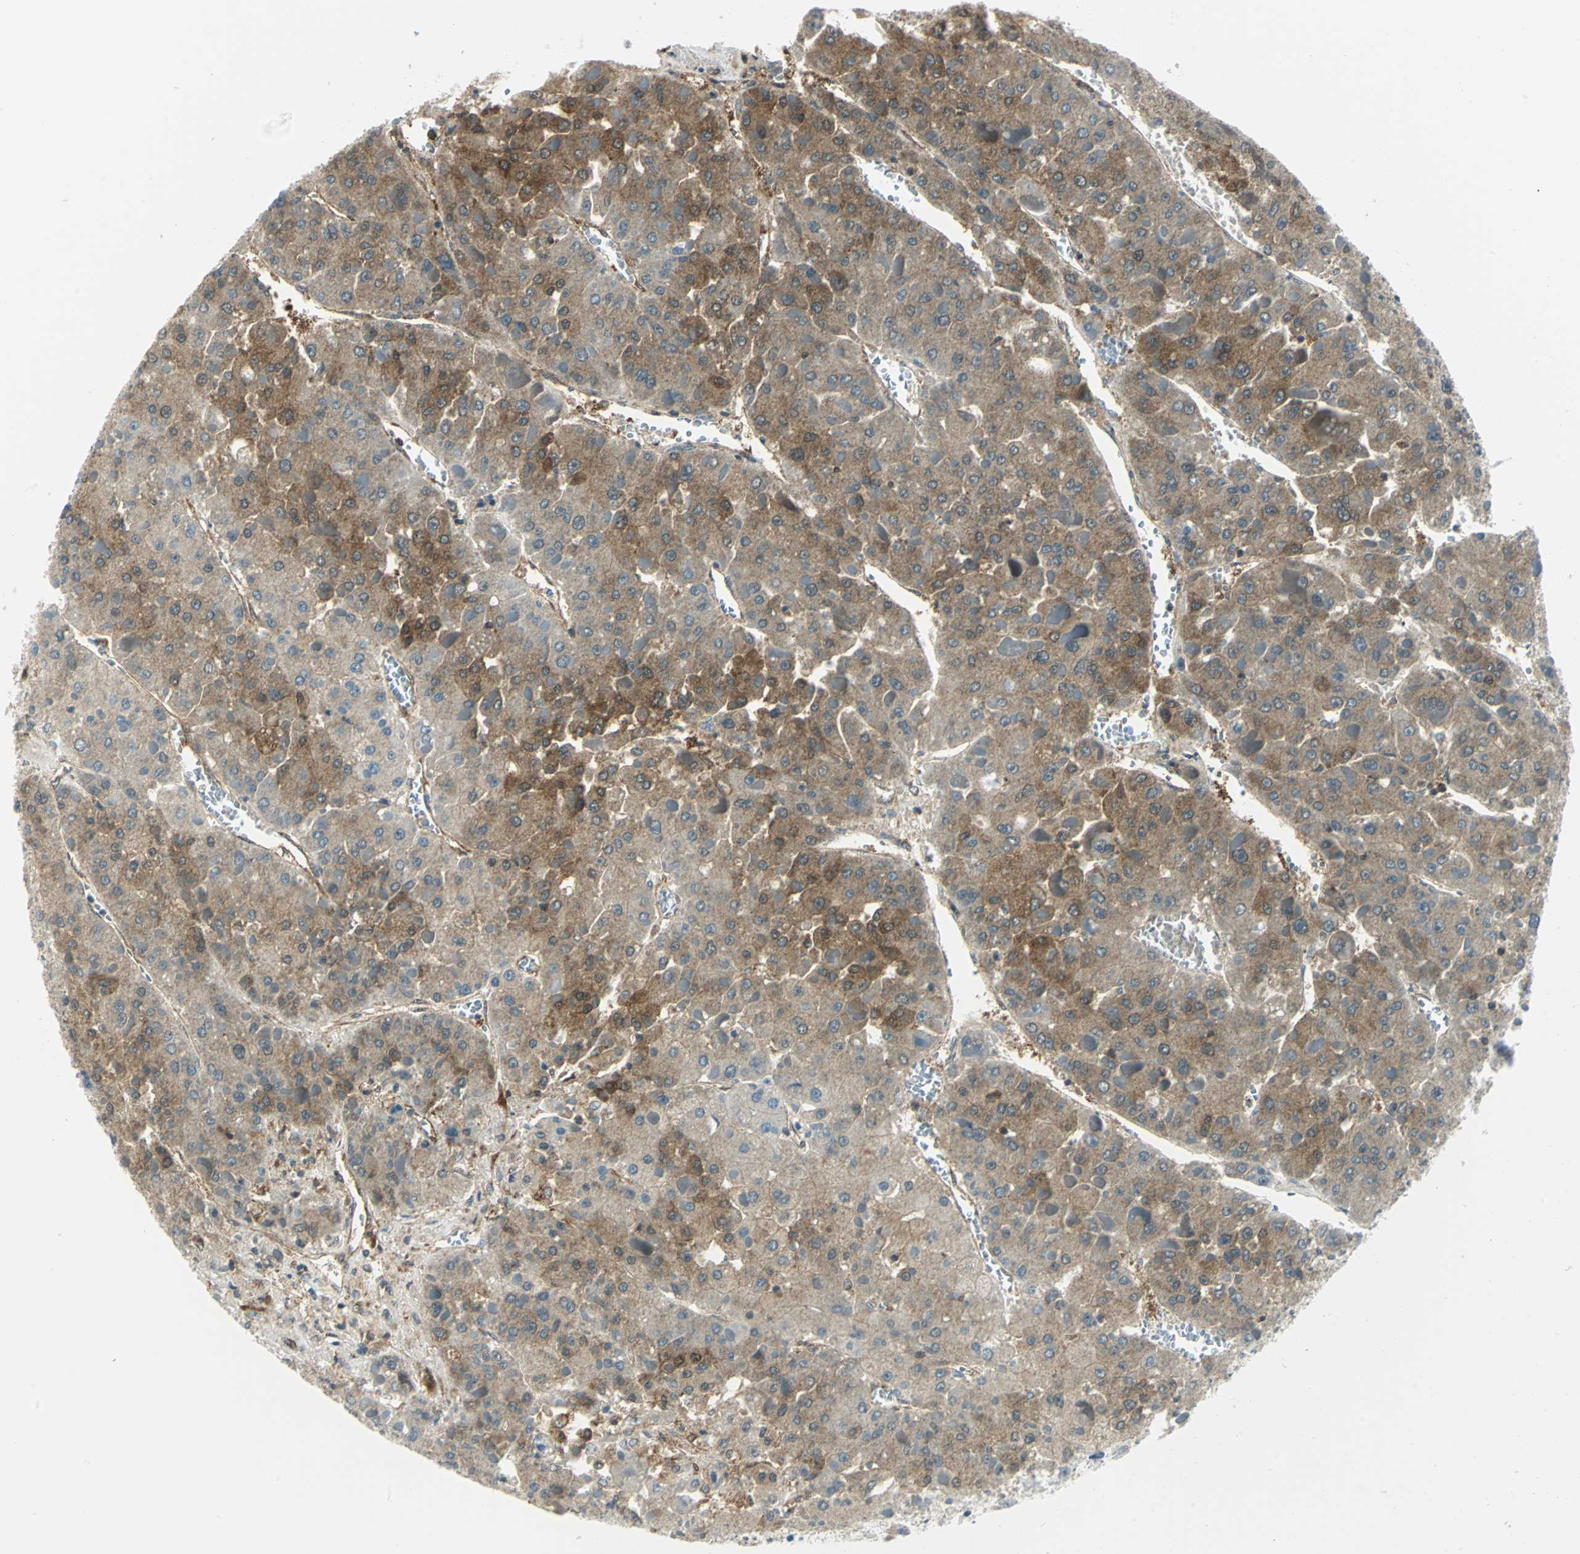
{"staining": {"intensity": "moderate", "quantity": "25%-75%", "location": "cytoplasmic/membranous"}, "tissue": "liver cancer", "cell_type": "Tumor cells", "image_type": "cancer", "snomed": [{"axis": "morphology", "description": "Carcinoma, Hepatocellular, NOS"}, {"axis": "topography", "description": "Liver"}], "caption": "The image exhibits immunohistochemical staining of liver cancer. There is moderate cytoplasmic/membranous staining is present in approximately 25%-75% of tumor cells.", "gene": "ALDOA", "patient": {"sex": "female", "age": 73}}